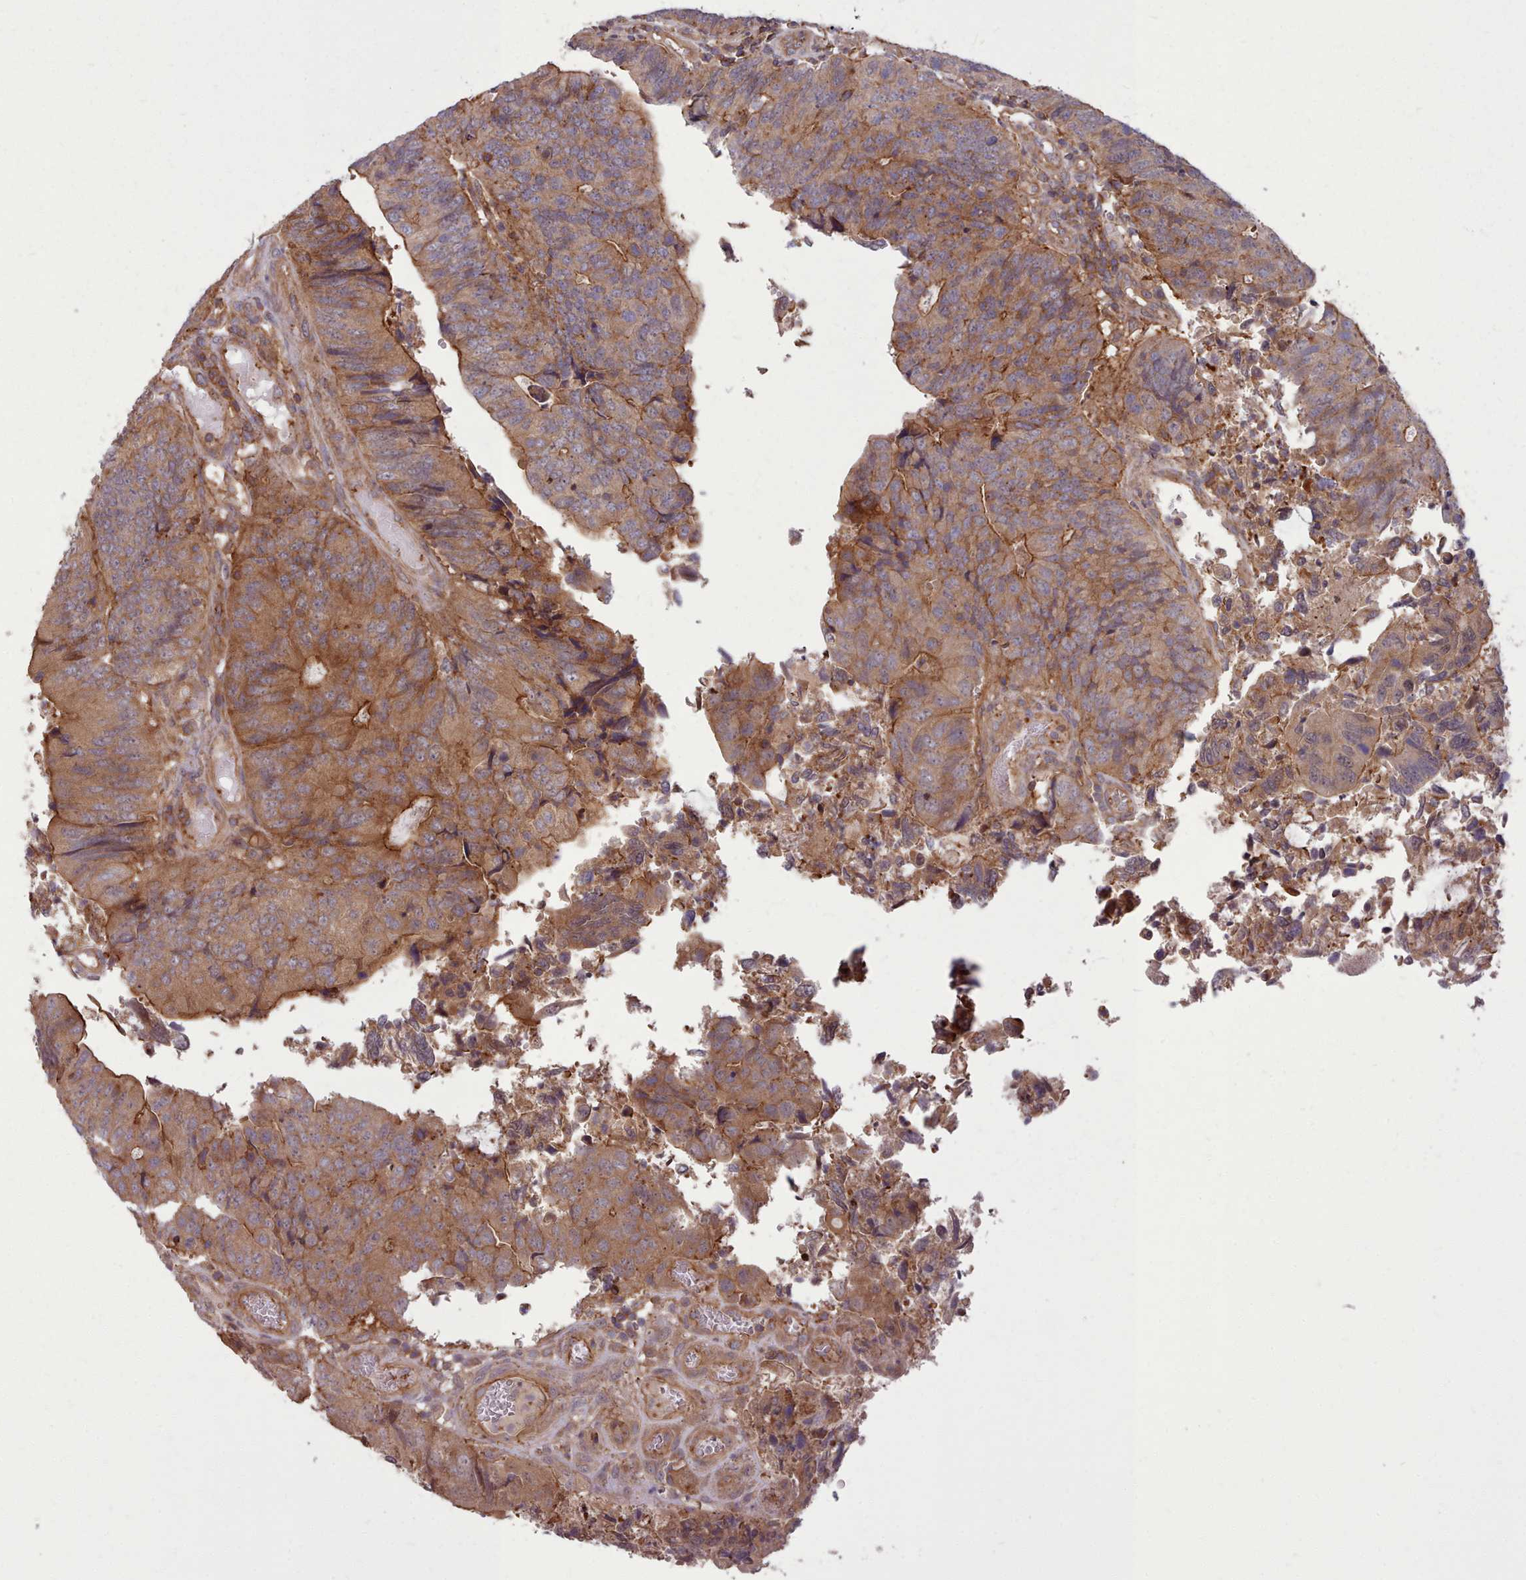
{"staining": {"intensity": "moderate", "quantity": ">75%", "location": "cytoplasmic/membranous"}, "tissue": "colorectal cancer", "cell_type": "Tumor cells", "image_type": "cancer", "snomed": [{"axis": "morphology", "description": "Adenocarcinoma, NOS"}, {"axis": "topography", "description": "Colon"}], "caption": "Tumor cells show moderate cytoplasmic/membranous positivity in about >75% of cells in colorectal cancer.", "gene": "STUB1", "patient": {"sex": "female", "age": 67}}